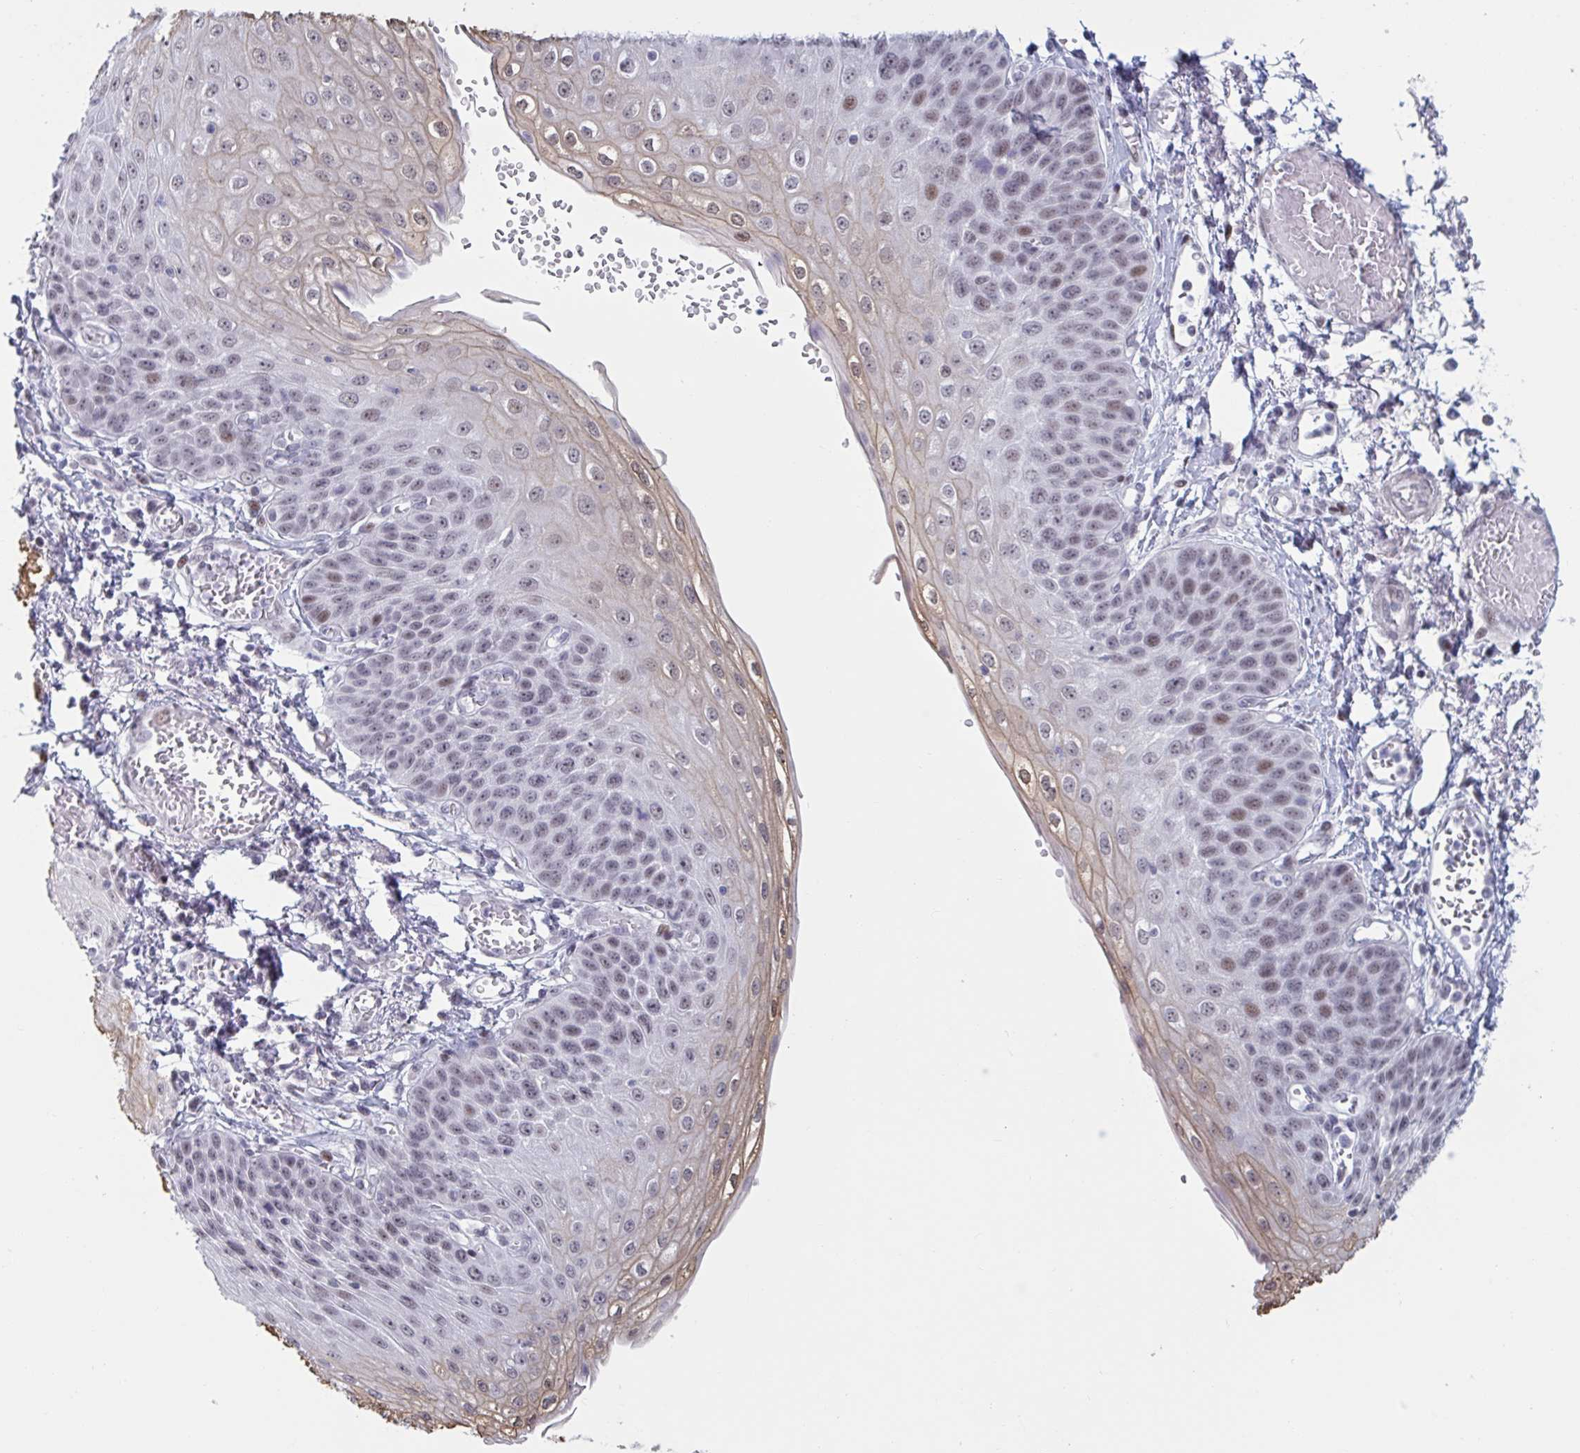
{"staining": {"intensity": "moderate", "quantity": "<25%", "location": "cytoplasmic/membranous,nuclear"}, "tissue": "esophagus", "cell_type": "Squamous epithelial cells", "image_type": "normal", "snomed": [{"axis": "morphology", "description": "Normal tissue, NOS"}, {"axis": "morphology", "description": "Adenocarcinoma, NOS"}, {"axis": "topography", "description": "Esophagus"}], "caption": "The image demonstrates staining of benign esophagus, revealing moderate cytoplasmic/membranous,nuclear protein staining (brown color) within squamous epithelial cells.", "gene": "HSD17B6", "patient": {"sex": "male", "age": 81}}